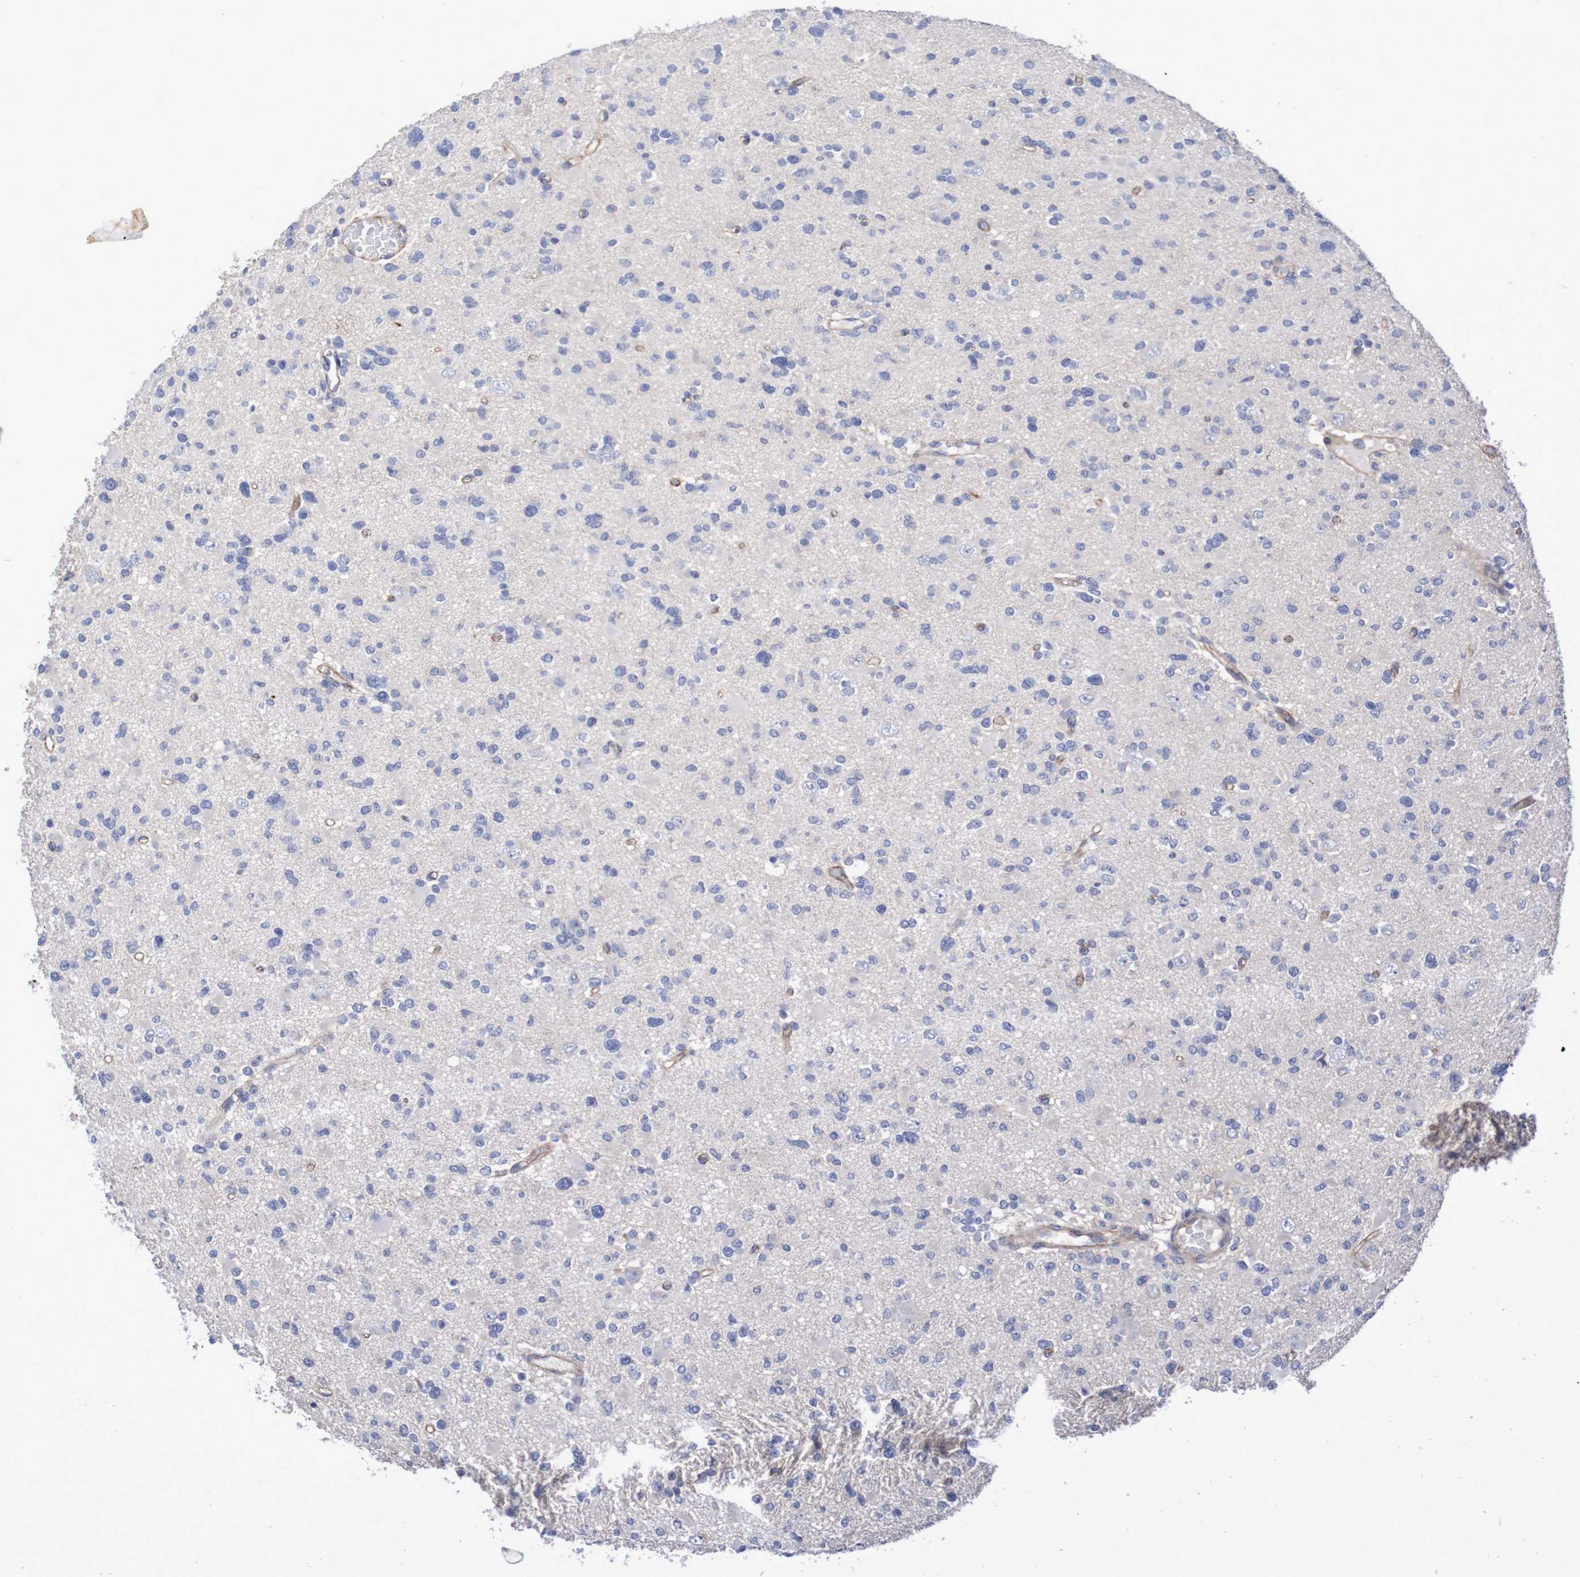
{"staining": {"intensity": "negative", "quantity": "none", "location": "none"}, "tissue": "glioma", "cell_type": "Tumor cells", "image_type": "cancer", "snomed": [{"axis": "morphology", "description": "Glioma, malignant, Low grade"}, {"axis": "topography", "description": "Brain"}], "caption": "High magnification brightfield microscopy of malignant low-grade glioma stained with DAB (3,3'-diaminobenzidine) (brown) and counterstained with hematoxylin (blue): tumor cells show no significant staining.", "gene": "NECTIN2", "patient": {"sex": "female", "age": 22}}